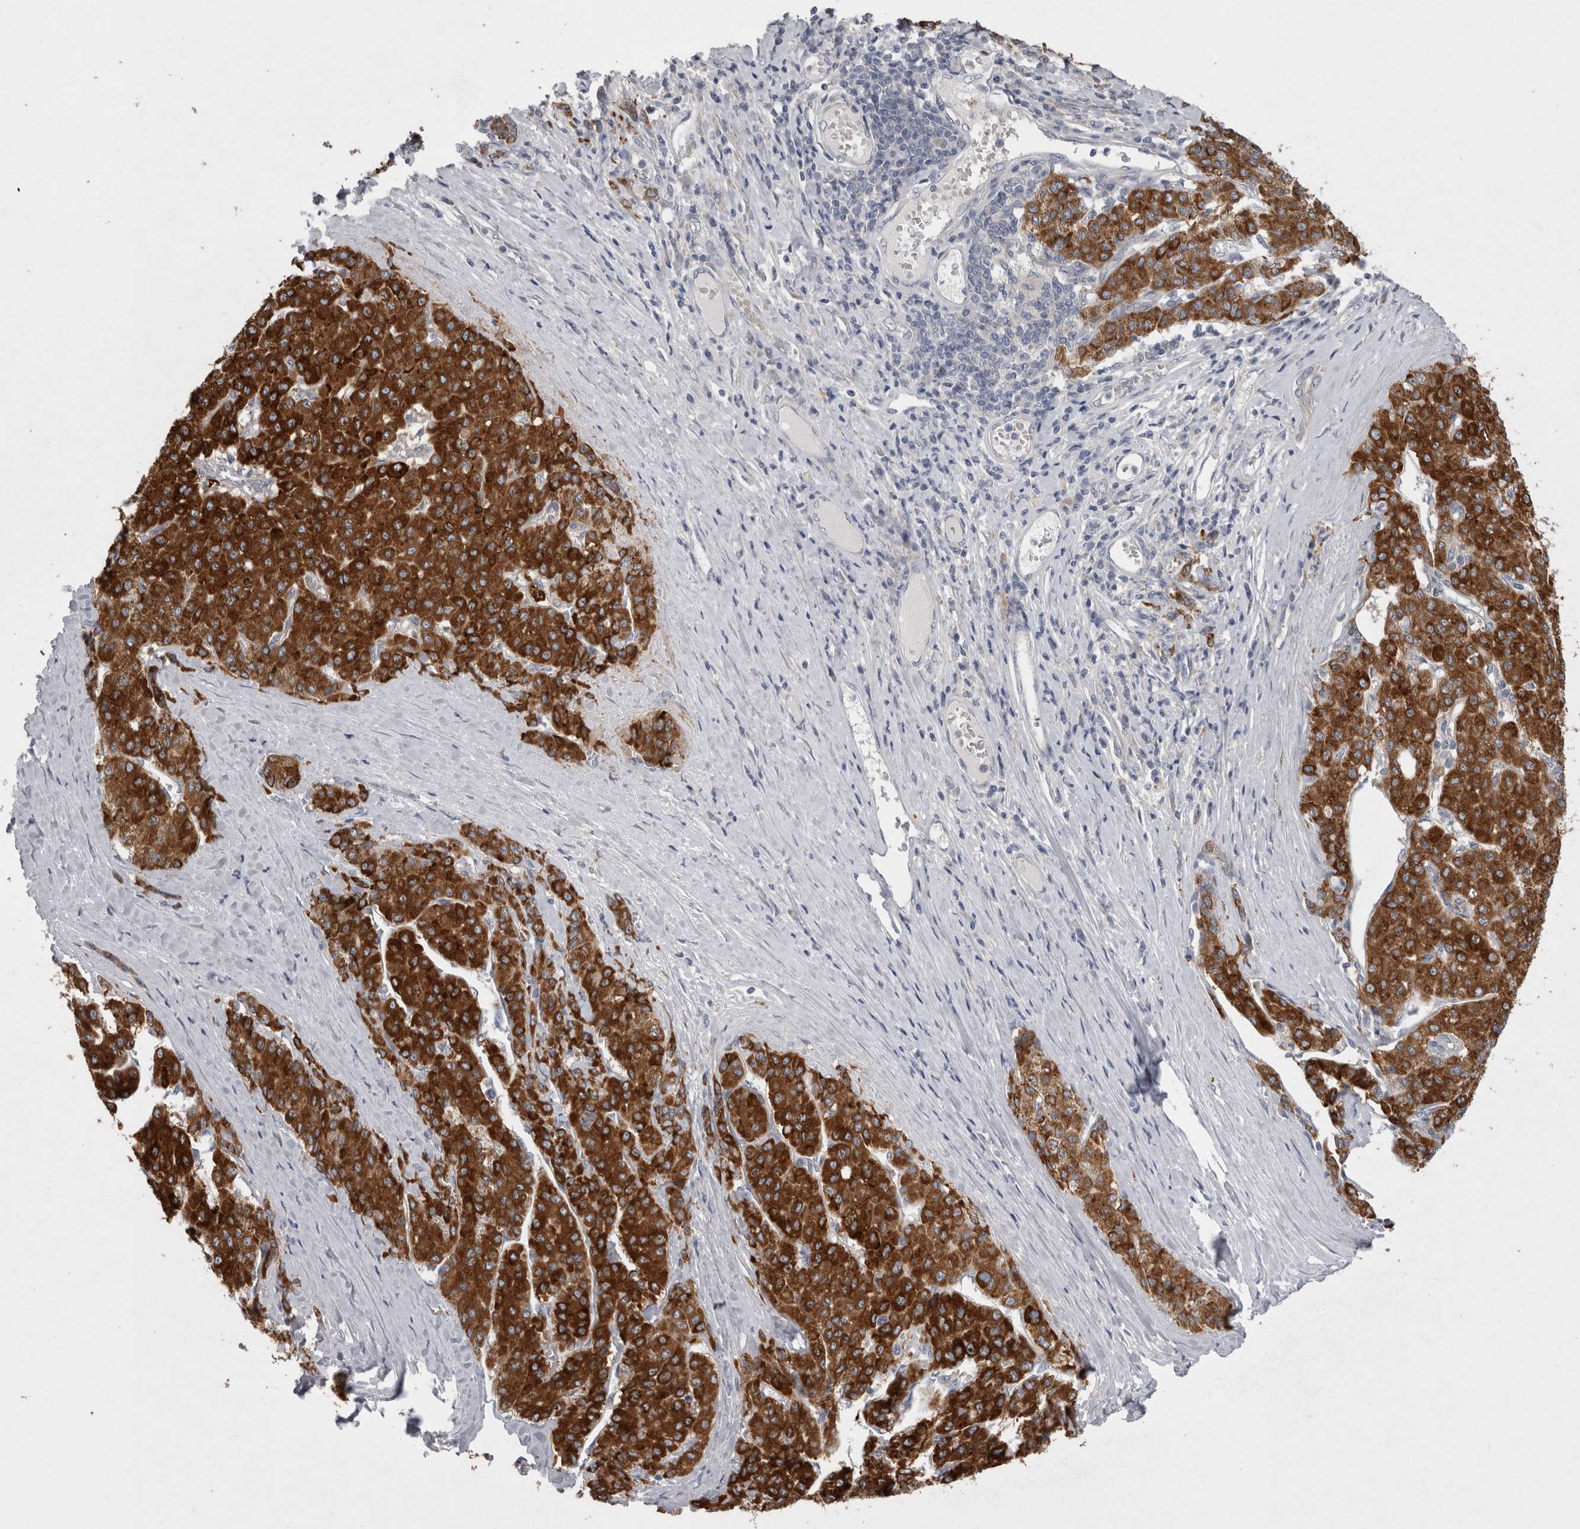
{"staining": {"intensity": "strong", "quantity": ">75%", "location": "cytoplasmic/membranous"}, "tissue": "liver cancer", "cell_type": "Tumor cells", "image_type": "cancer", "snomed": [{"axis": "morphology", "description": "Carcinoma, Hepatocellular, NOS"}, {"axis": "topography", "description": "Liver"}], "caption": "A brown stain shows strong cytoplasmic/membranous staining of a protein in human liver cancer (hepatocellular carcinoma) tumor cells.", "gene": "LRRC40", "patient": {"sex": "male", "age": 65}}